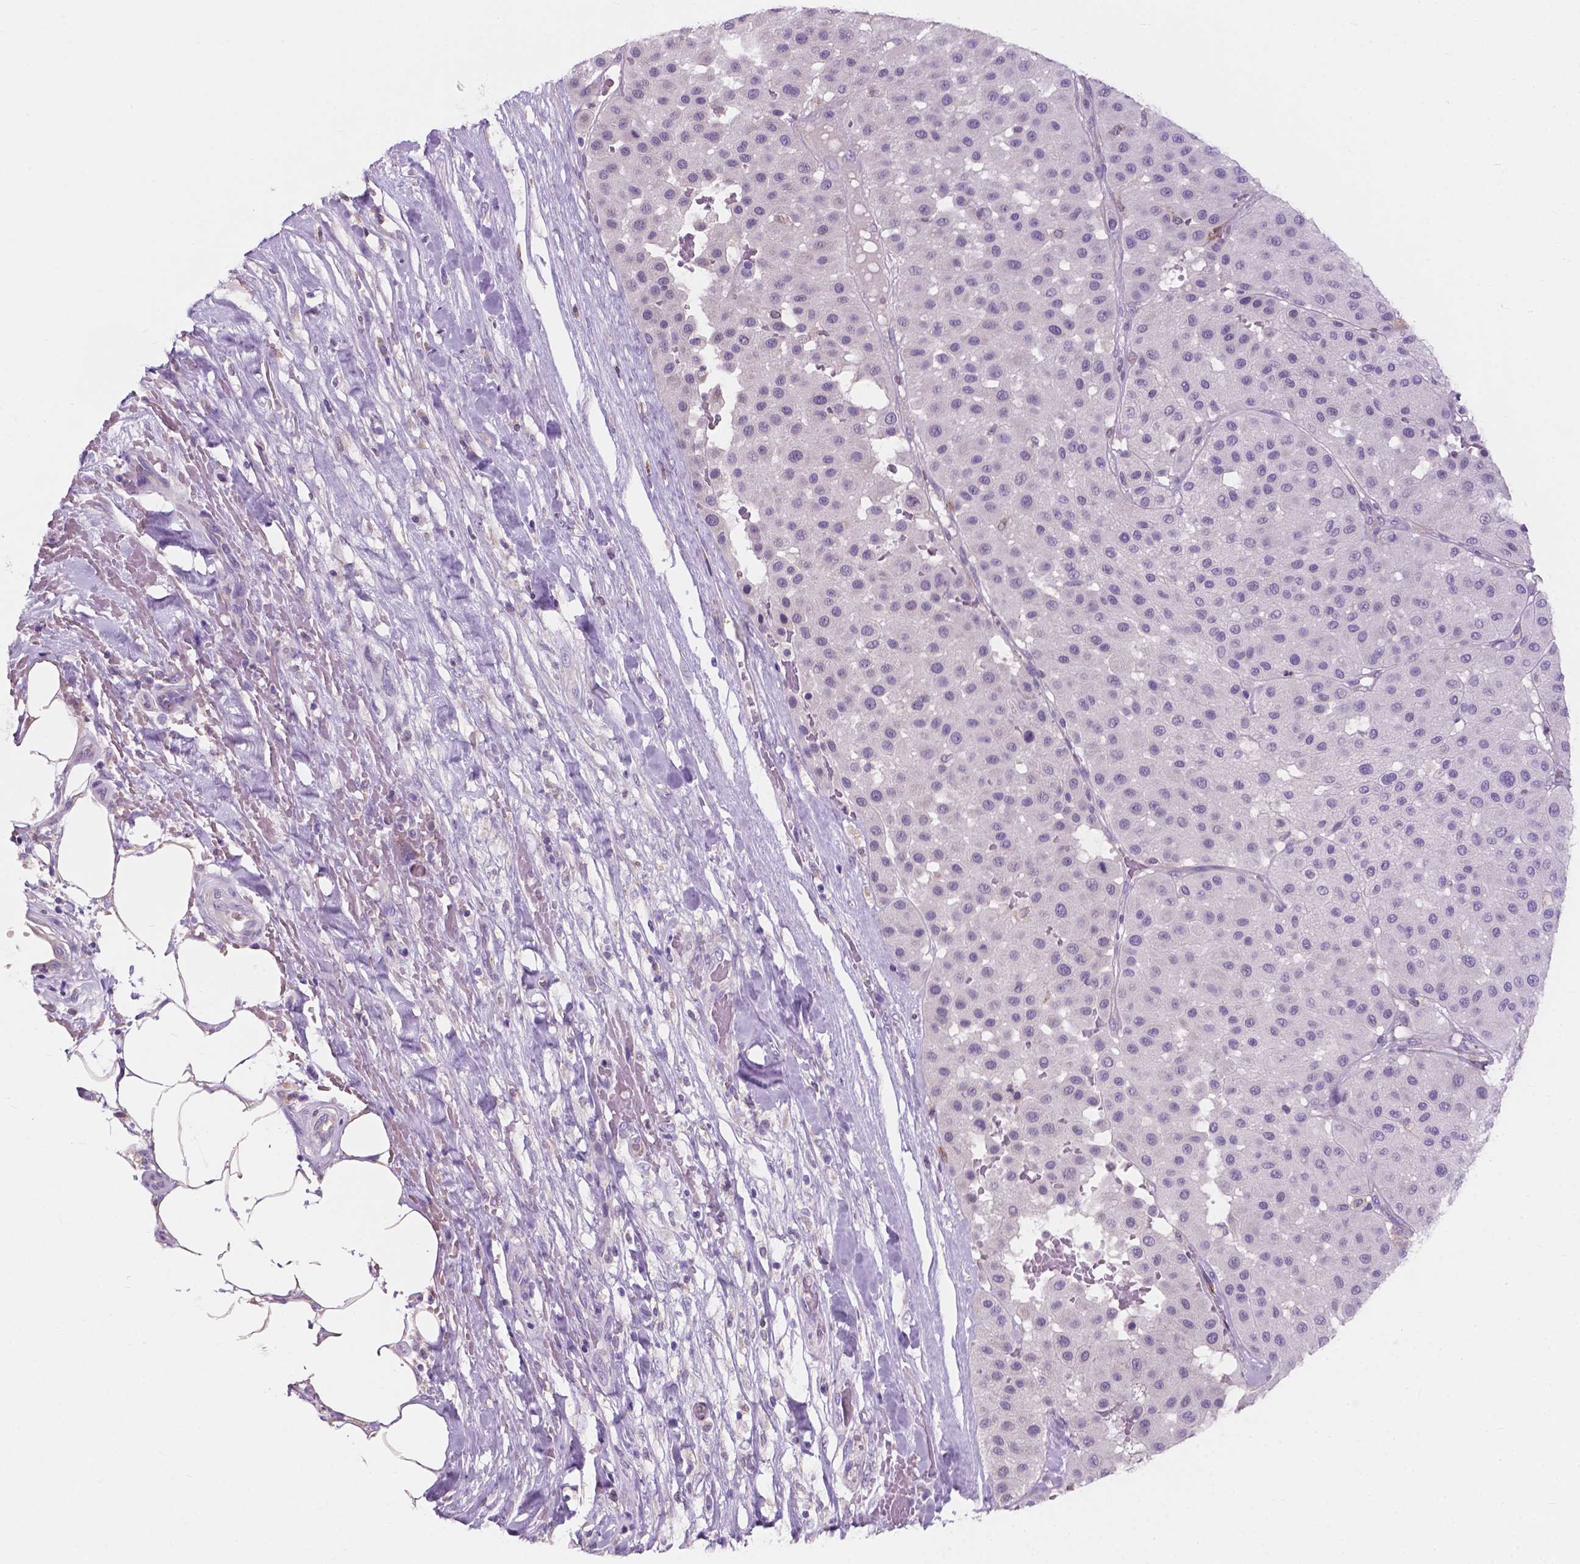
{"staining": {"intensity": "negative", "quantity": "none", "location": "none"}, "tissue": "melanoma", "cell_type": "Tumor cells", "image_type": "cancer", "snomed": [{"axis": "morphology", "description": "Malignant melanoma, Metastatic site"}, {"axis": "topography", "description": "Smooth muscle"}], "caption": "Image shows no protein staining in tumor cells of malignant melanoma (metastatic site) tissue.", "gene": "IREB2", "patient": {"sex": "male", "age": 41}}